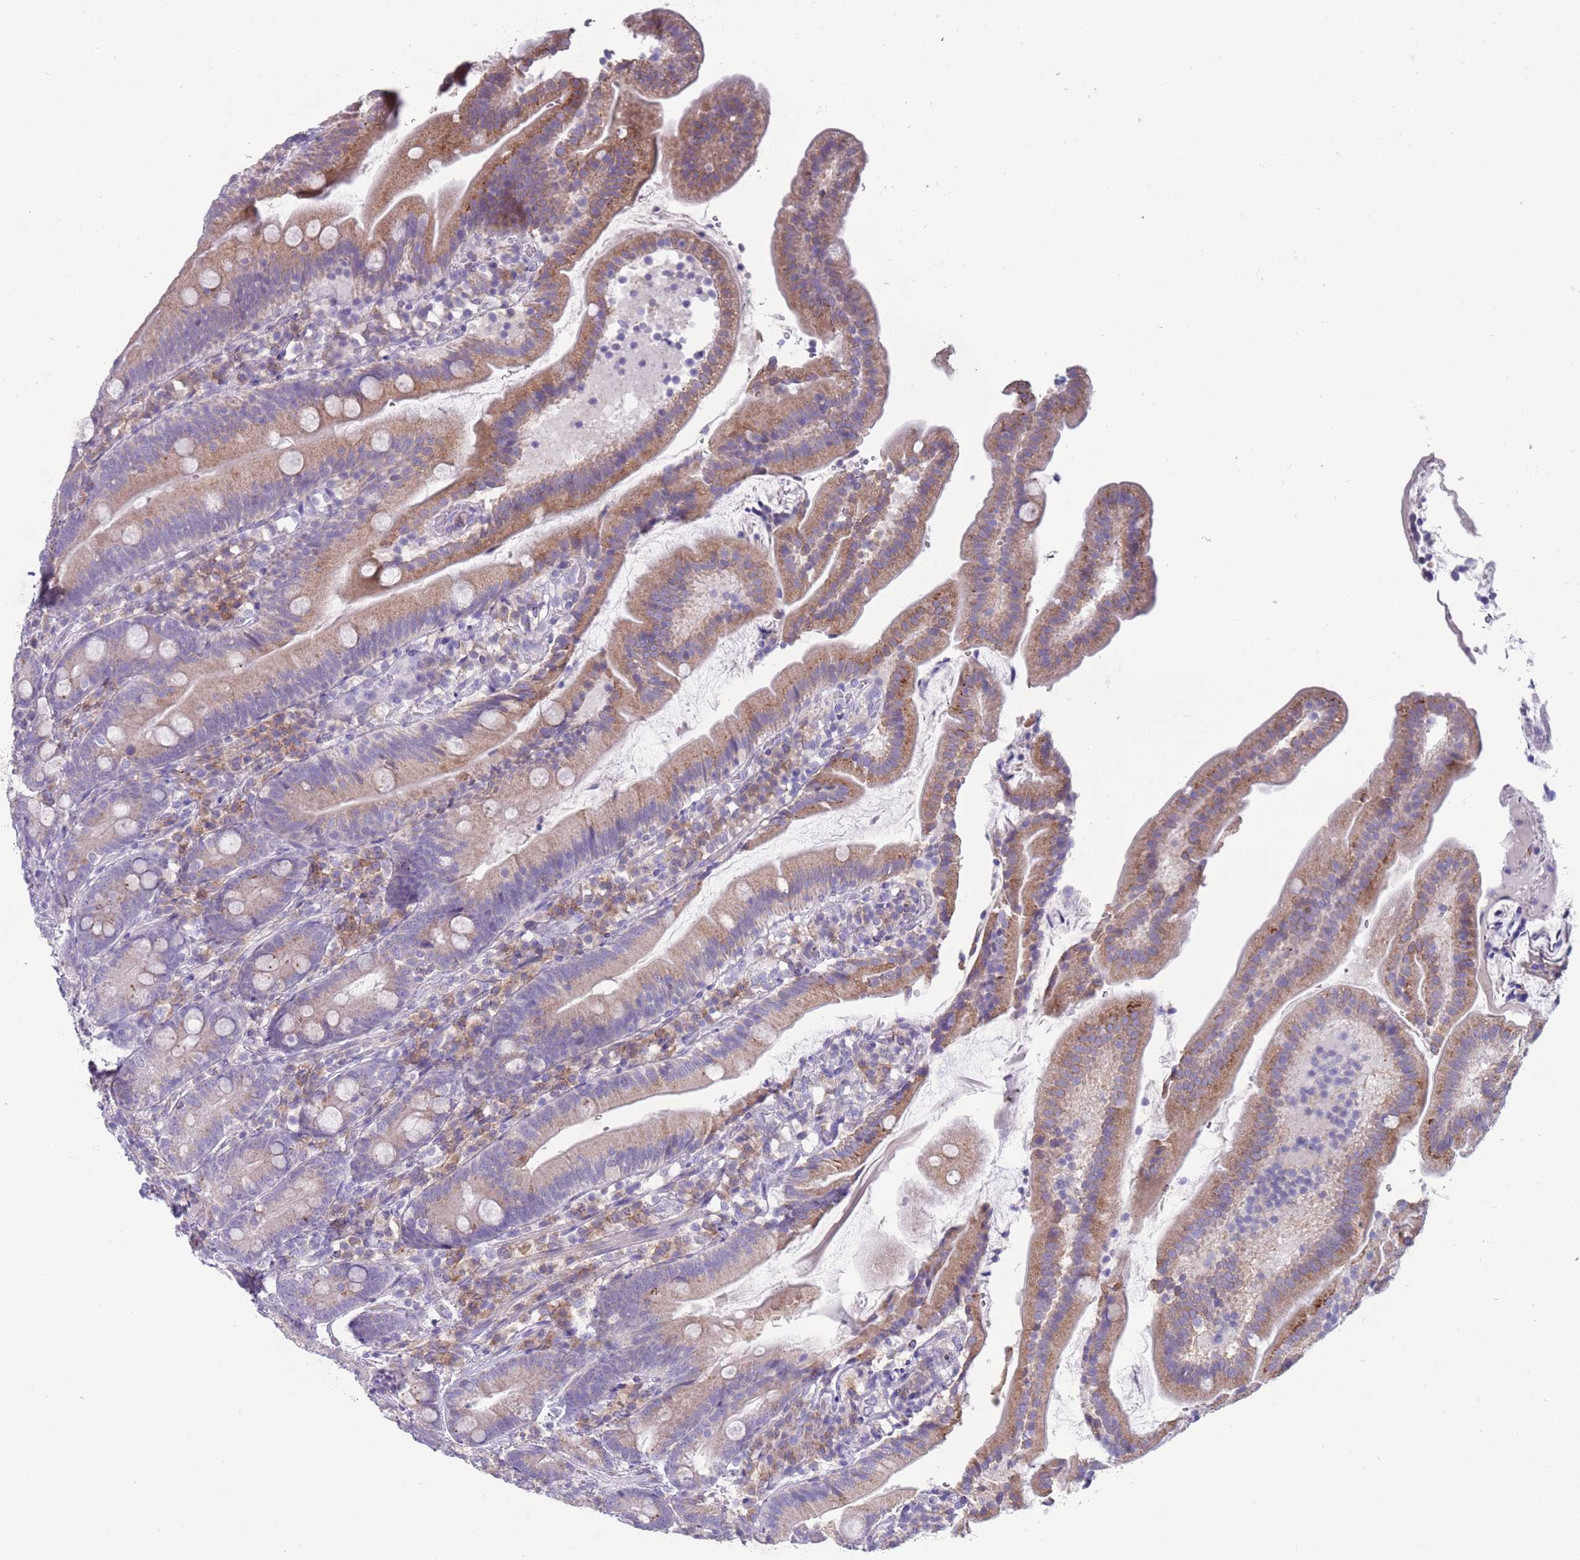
{"staining": {"intensity": "moderate", "quantity": "25%-75%", "location": "cytoplasmic/membranous"}, "tissue": "duodenum", "cell_type": "Glandular cells", "image_type": "normal", "snomed": [{"axis": "morphology", "description": "Normal tissue, NOS"}, {"axis": "topography", "description": "Duodenum"}], "caption": "A brown stain highlights moderate cytoplasmic/membranous expression of a protein in glandular cells of benign duodenum.", "gene": "ACSBG1", "patient": {"sex": "female", "age": 67}}